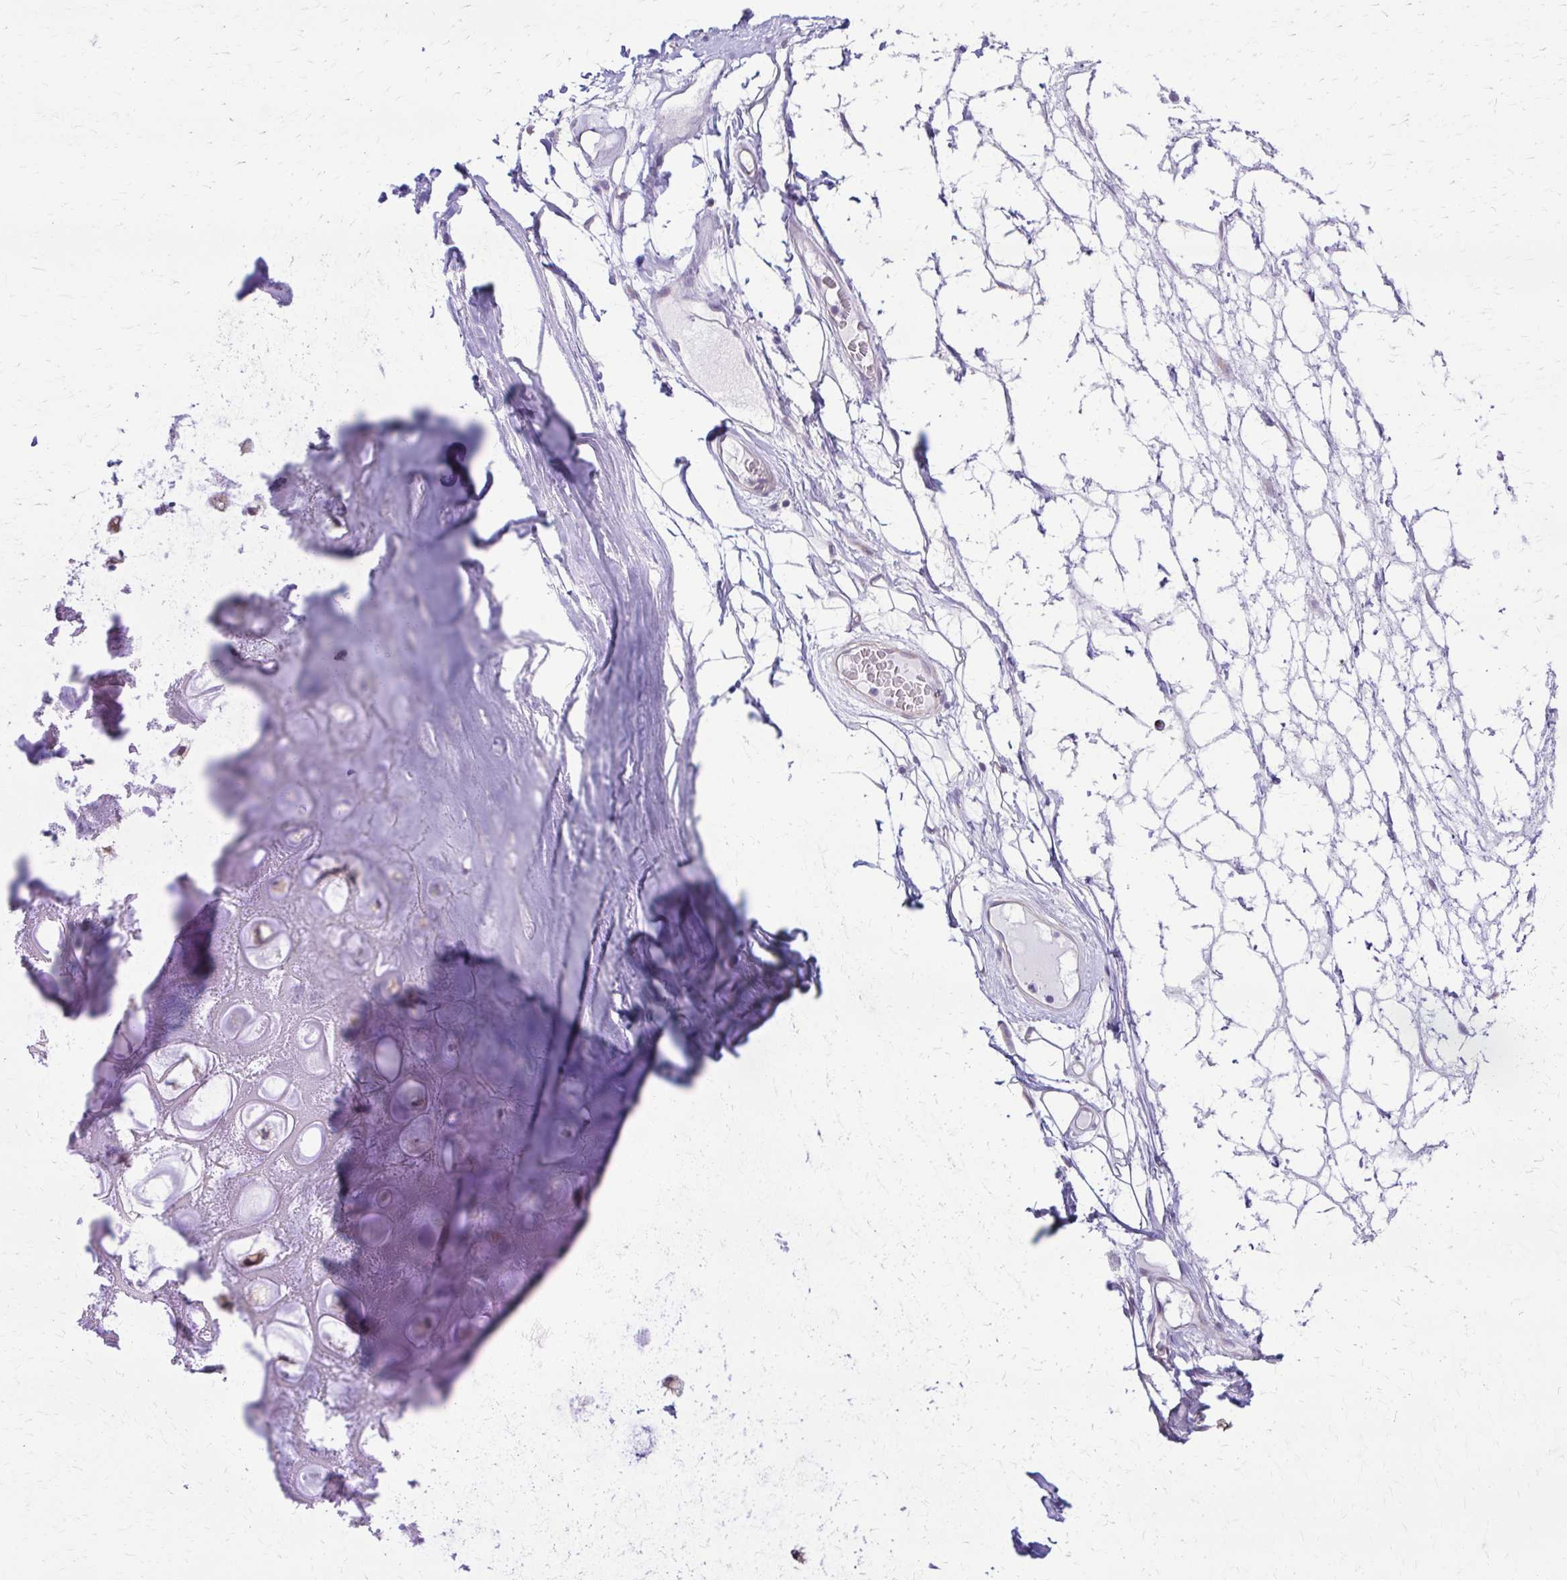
{"staining": {"intensity": "negative", "quantity": "none", "location": "none"}, "tissue": "adipose tissue", "cell_type": "Adipocytes", "image_type": "normal", "snomed": [{"axis": "morphology", "description": "Normal tissue, NOS"}, {"axis": "topography", "description": "Lymph node"}, {"axis": "topography", "description": "Cartilage tissue"}, {"axis": "topography", "description": "Nasopharynx"}], "caption": "The micrograph displays no staining of adipocytes in unremarkable adipose tissue. (Stains: DAB immunohistochemistry (IHC) with hematoxylin counter stain, Microscopy: brightfield microscopy at high magnification).", "gene": "DSP", "patient": {"sex": "male", "age": 63}}